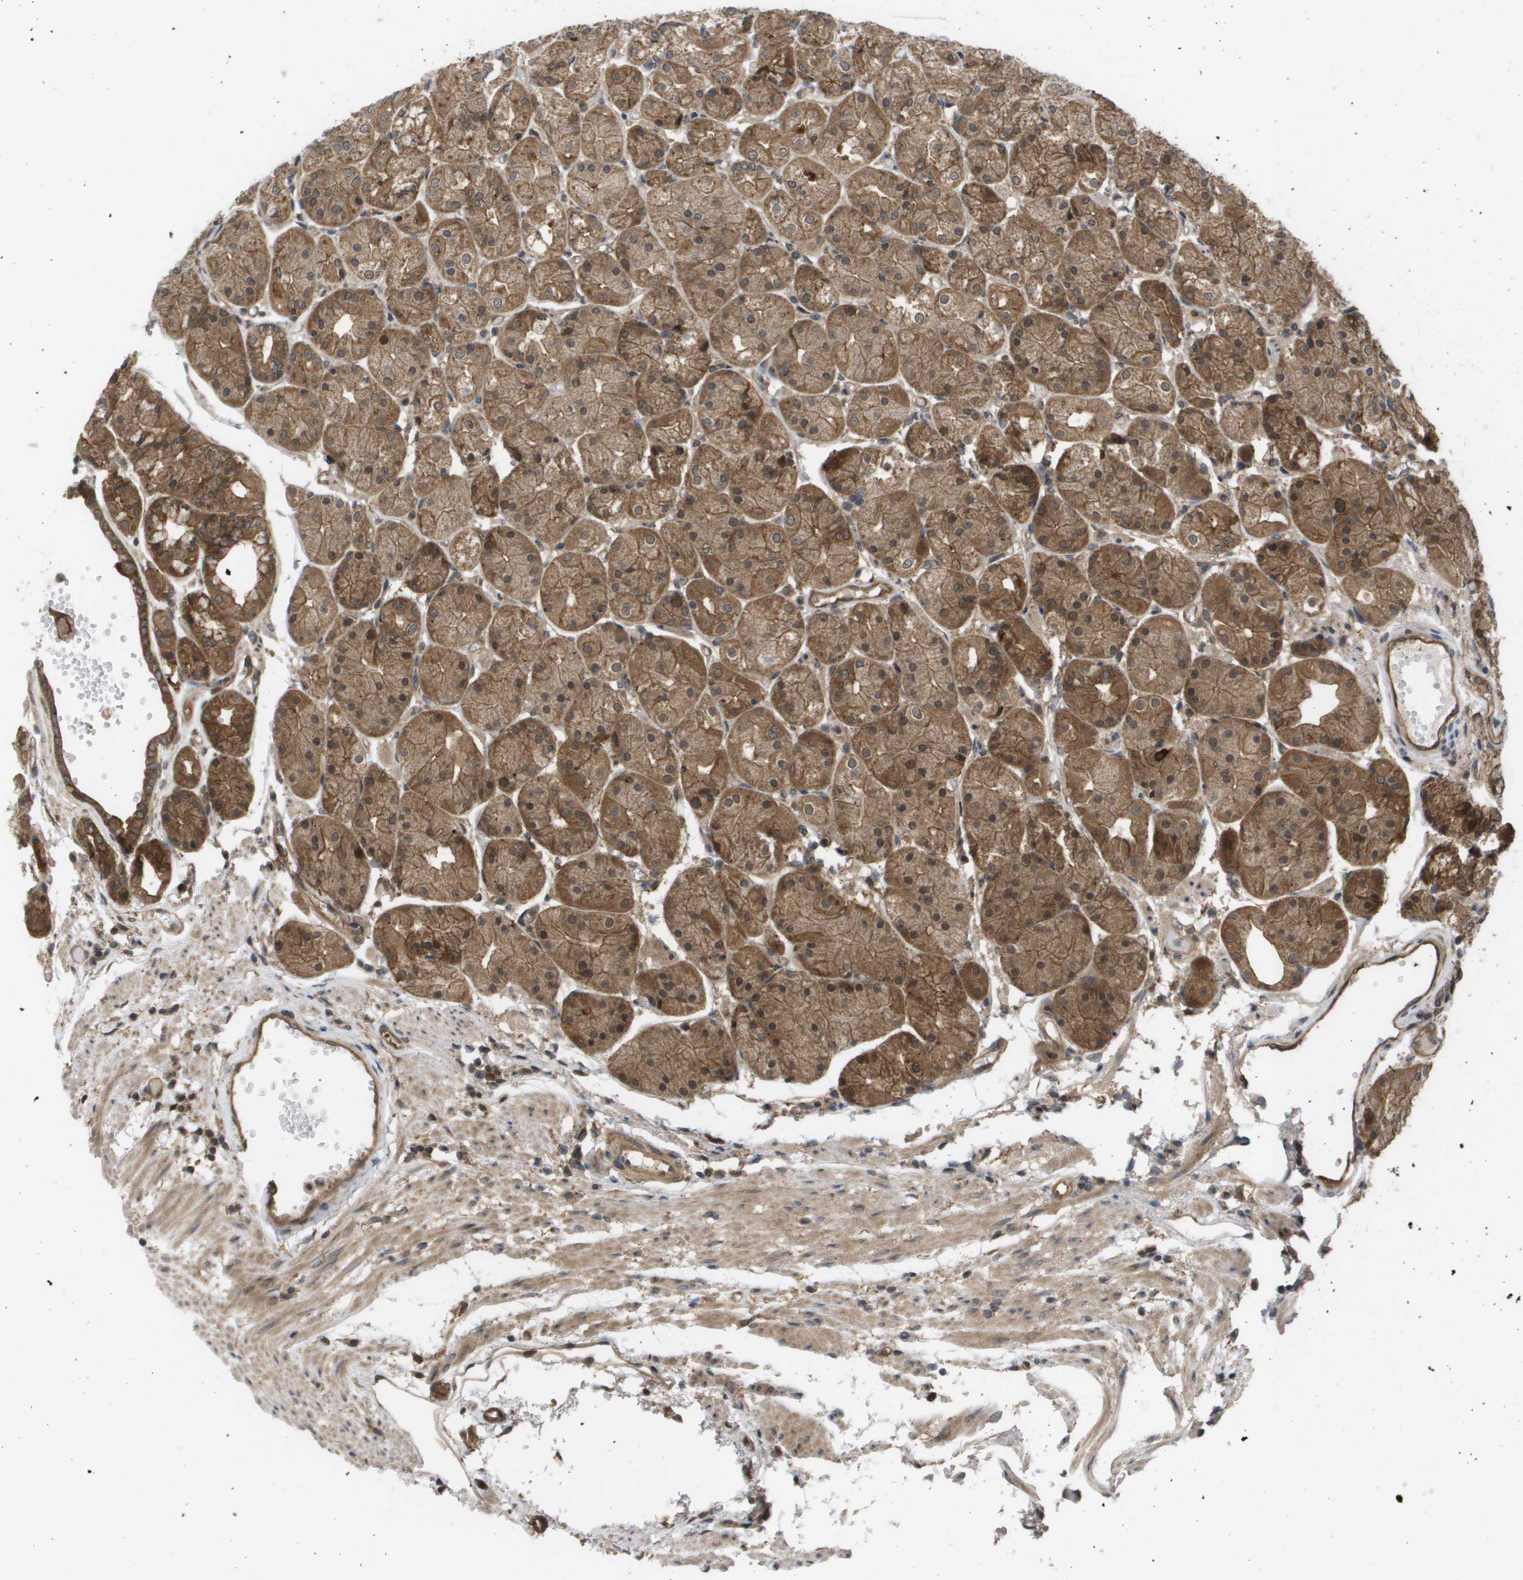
{"staining": {"intensity": "moderate", "quantity": ">75%", "location": "cytoplasmic/membranous,nuclear"}, "tissue": "stomach", "cell_type": "Glandular cells", "image_type": "normal", "snomed": [{"axis": "morphology", "description": "Normal tissue, NOS"}, {"axis": "topography", "description": "Stomach, upper"}], "caption": "Protein staining of benign stomach reveals moderate cytoplasmic/membranous,nuclear expression in about >75% of glandular cells.", "gene": "CTPS2", "patient": {"sex": "male", "age": 72}}